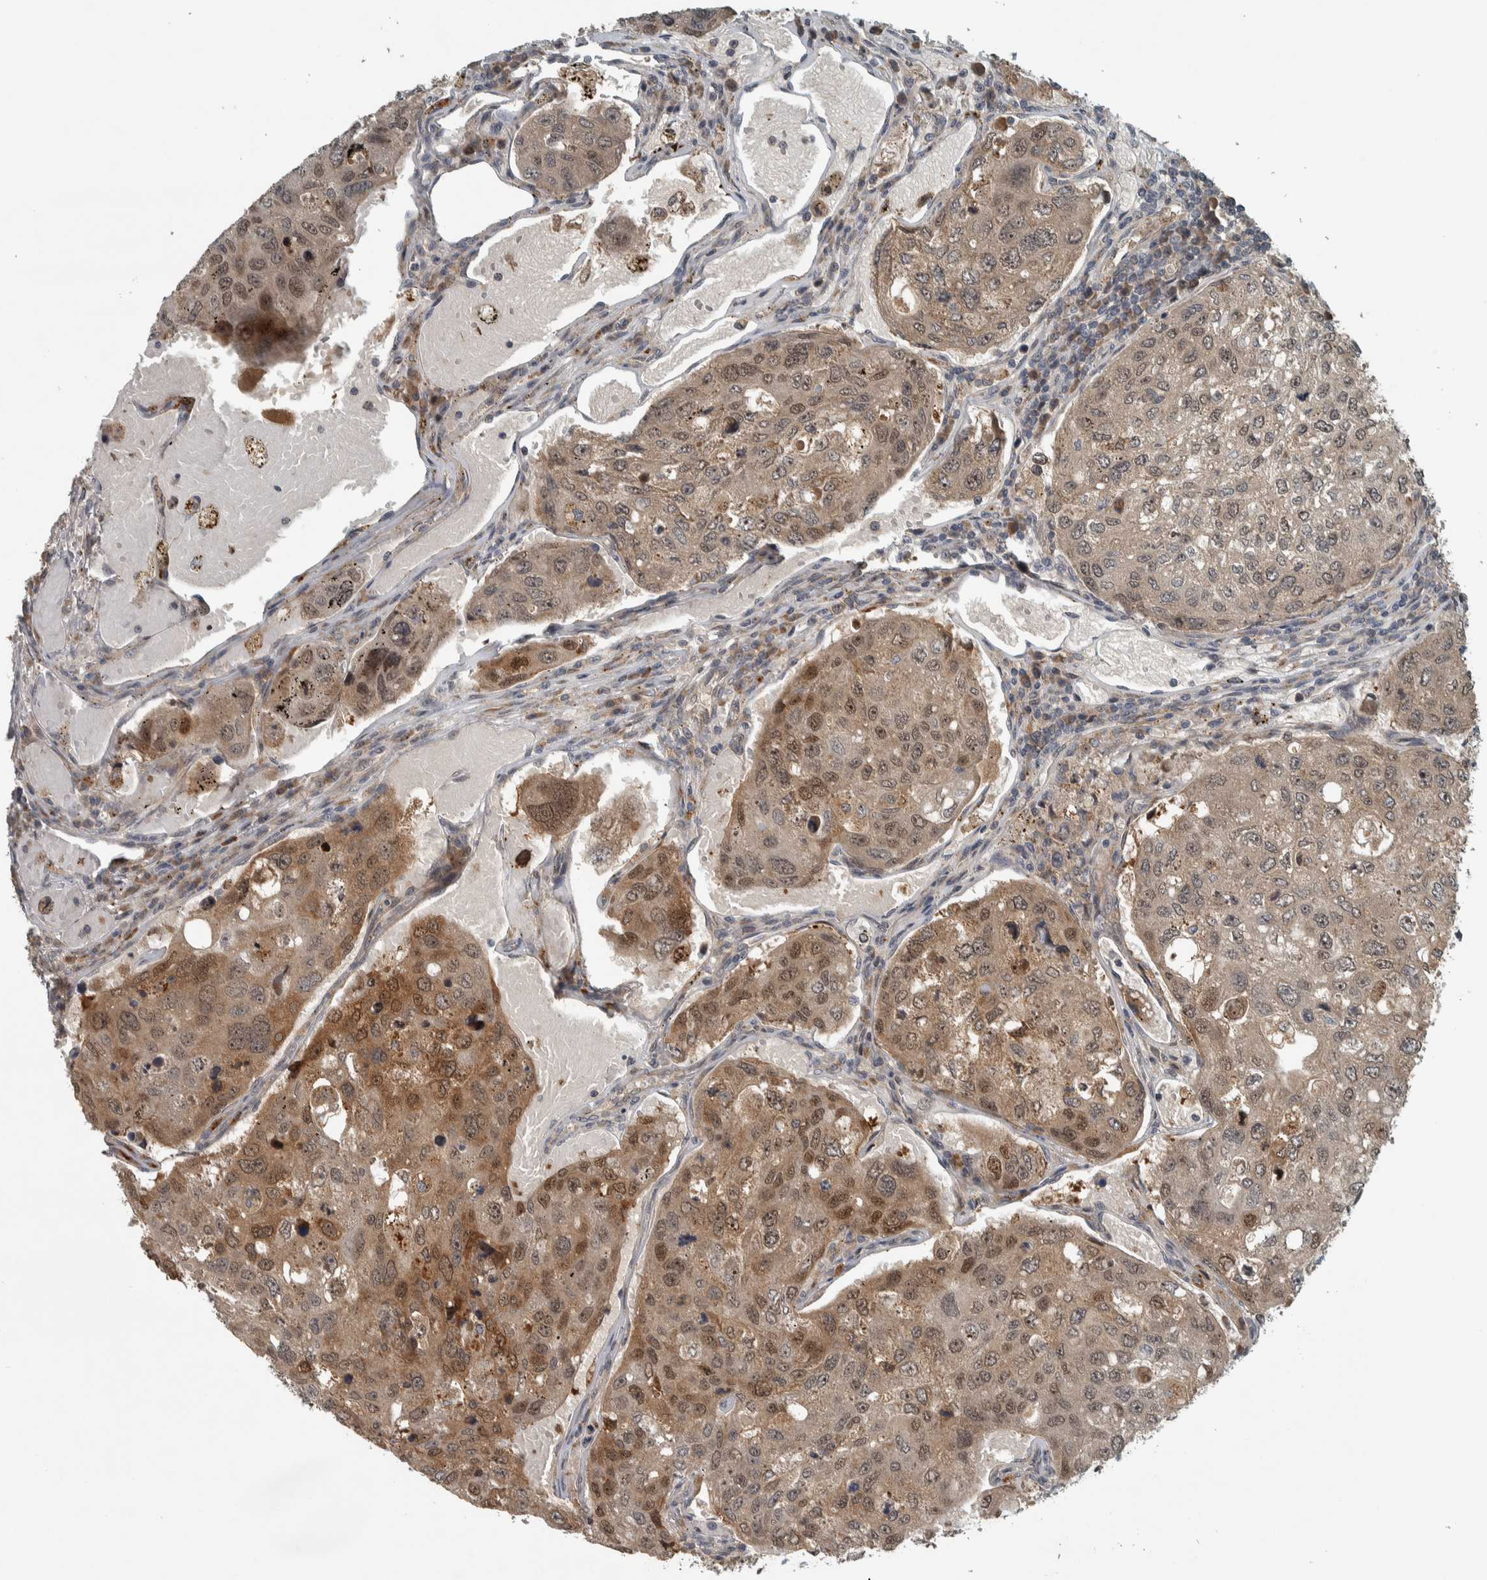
{"staining": {"intensity": "moderate", "quantity": ">75%", "location": "cytoplasmic/membranous,nuclear"}, "tissue": "urothelial cancer", "cell_type": "Tumor cells", "image_type": "cancer", "snomed": [{"axis": "morphology", "description": "Urothelial carcinoma, High grade"}, {"axis": "topography", "description": "Lymph node"}, {"axis": "topography", "description": "Urinary bladder"}], "caption": "This is an image of immunohistochemistry (IHC) staining of urothelial cancer, which shows moderate positivity in the cytoplasmic/membranous and nuclear of tumor cells.", "gene": "XPO5", "patient": {"sex": "male", "age": 51}}